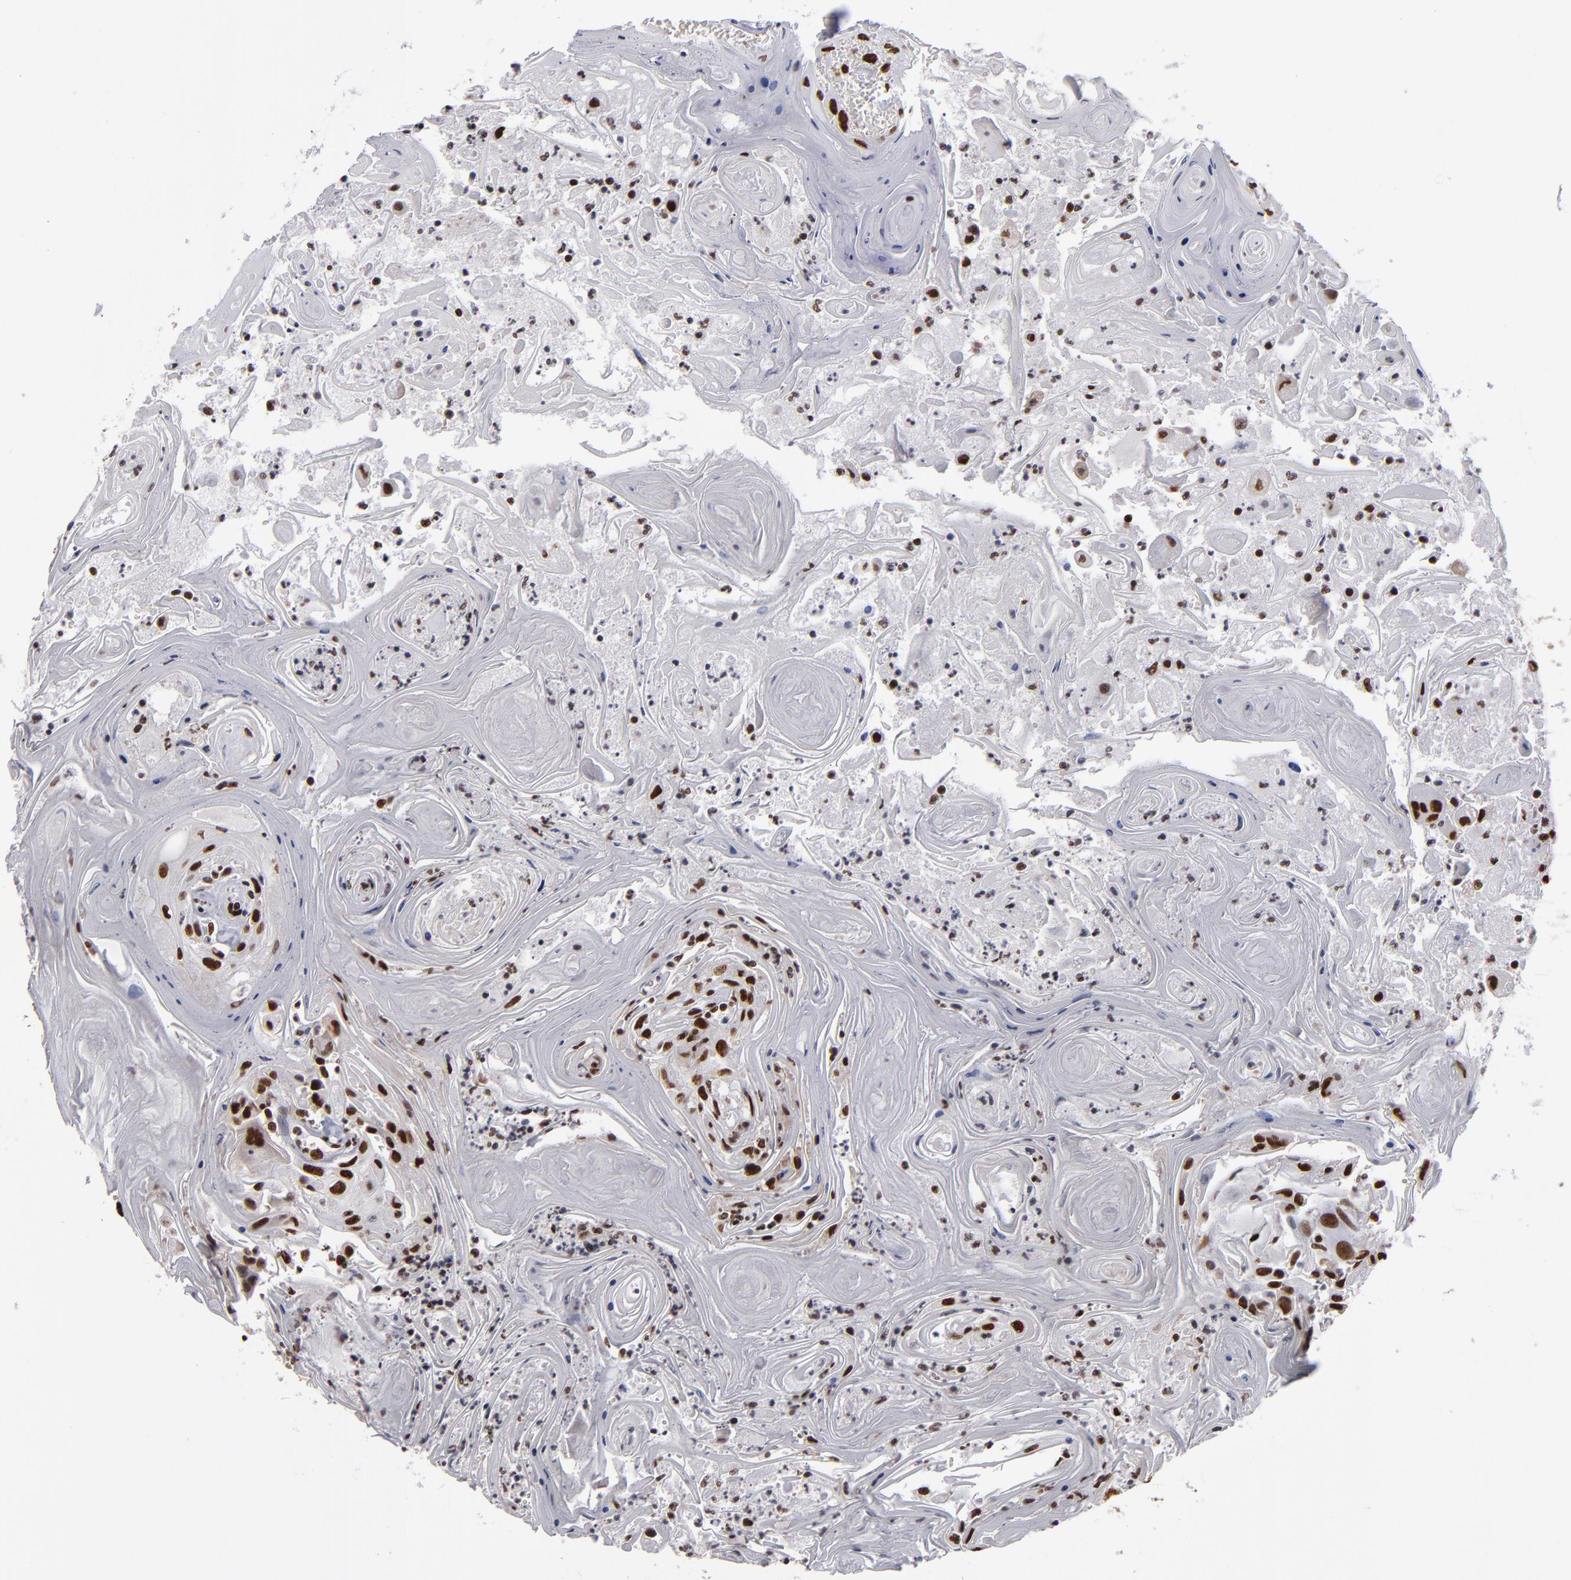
{"staining": {"intensity": "strong", "quantity": ">75%", "location": "nuclear"}, "tissue": "head and neck cancer", "cell_type": "Tumor cells", "image_type": "cancer", "snomed": [{"axis": "morphology", "description": "Squamous cell carcinoma, NOS"}, {"axis": "topography", "description": "Oral tissue"}, {"axis": "topography", "description": "Head-Neck"}], "caption": "Protein staining by immunohistochemistry exhibits strong nuclear expression in about >75% of tumor cells in head and neck cancer (squamous cell carcinoma).", "gene": "MRE11", "patient": {"sex": "female", "age": 76}}